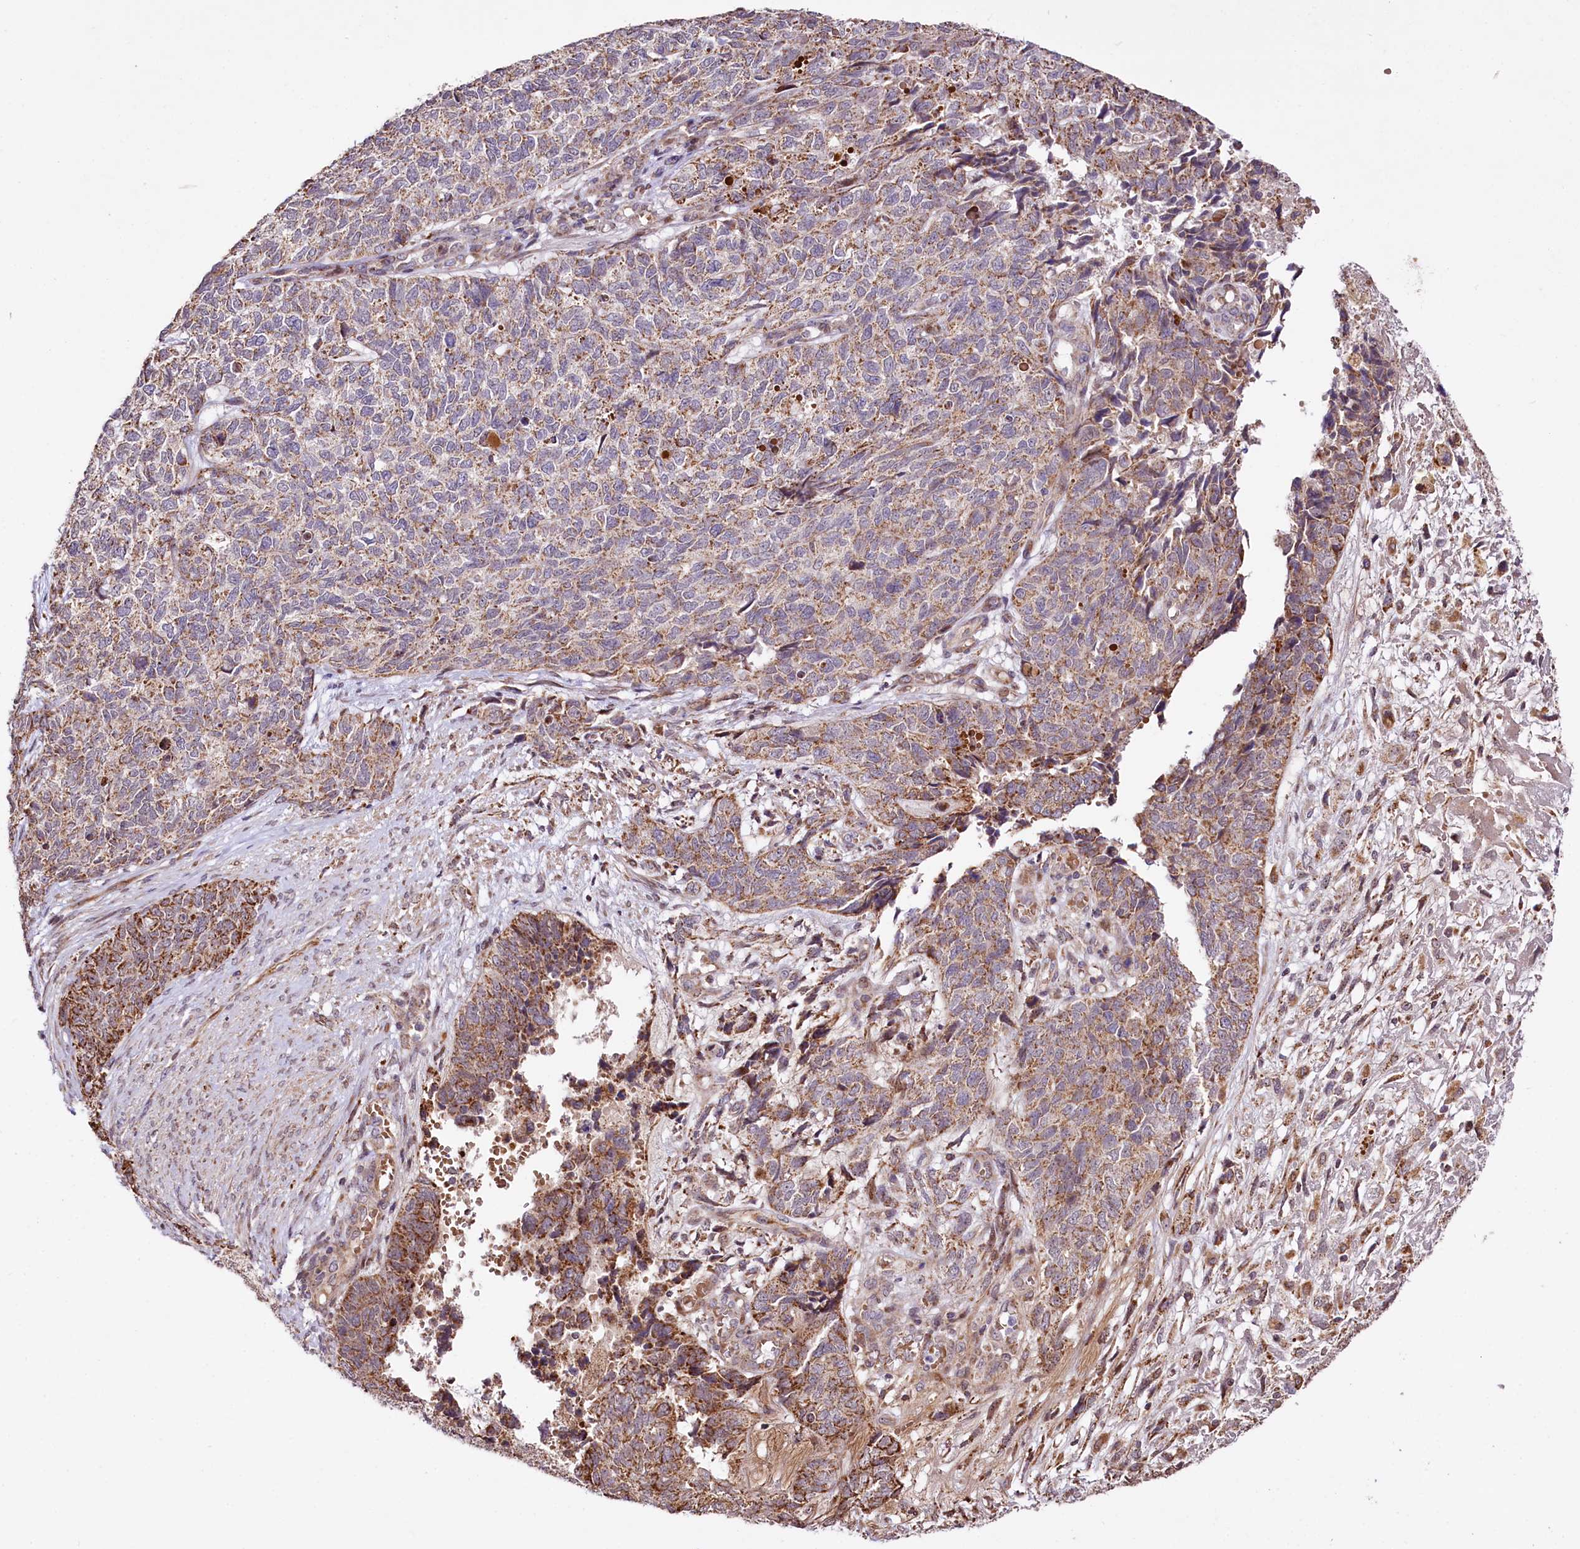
{"staining": {"intensity": "moderate", "quantity": ">75%", "location": "cytoplasmic/membranous"}, "tissue": "cervical cancer", "cell_type": "Tumor cells", "image_type": "cancer", "snomed": [{"axis": "morphology", "description": "Squamous cell carcinoma, NOS"}, {"axis": "topography", "description": "Cervix"}], "caption": "DAB immunohistochemical staining of human cervical squamous cell carcinoma reveals moderate cytoplasmic/membranous protein staining in about >75% of tumor cells.", "gene": "ST7", "patient": {"sex": "female", "age": 63}}